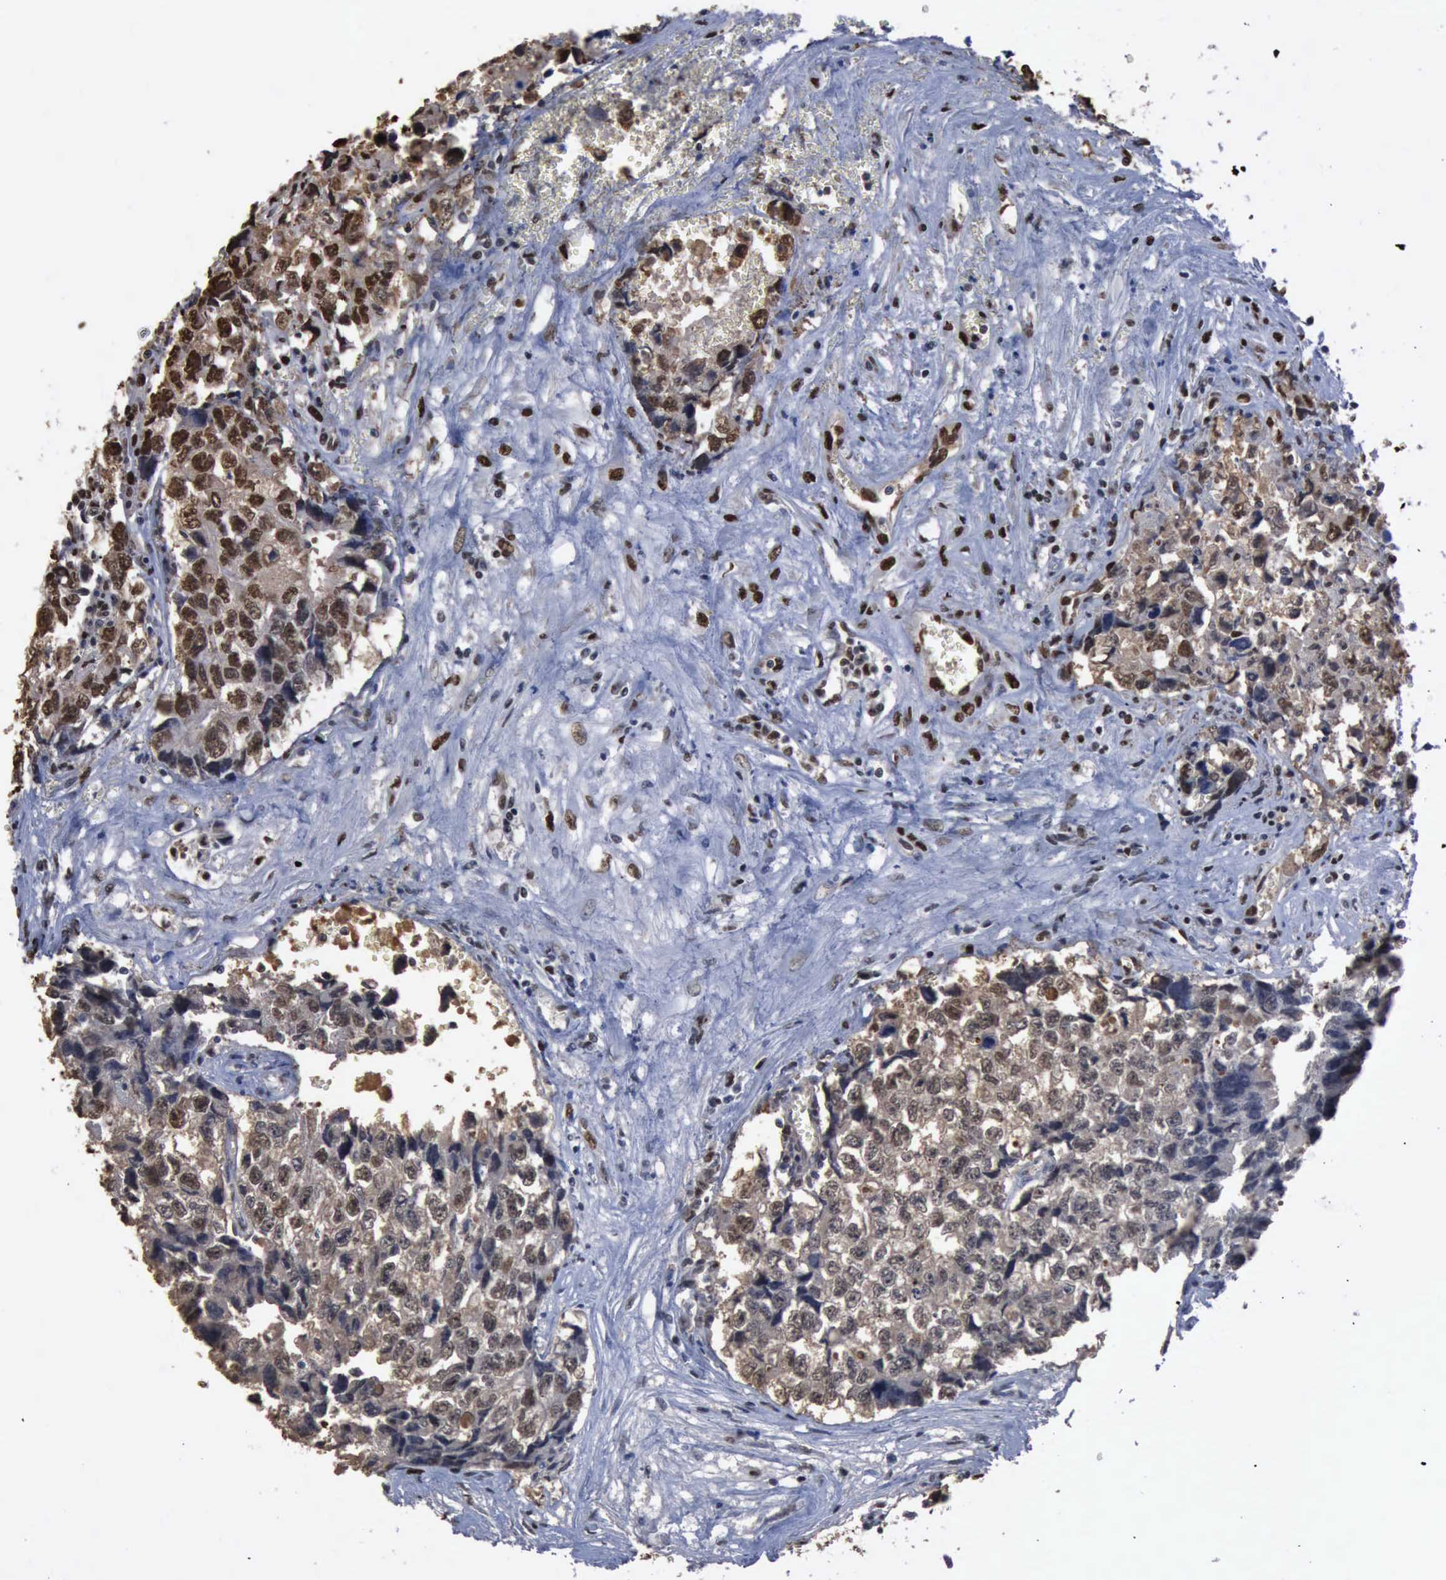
{"staining": {"intensity": "moderate", "quantity": ">75%", "location": "nuclear"}, "tissue": "testis cancer", "cell_type": "Tumor cells", "image_type": "cancer", "snomed": [{"axis": "morphology", "description": "Carcinoma, Embryonal, NOS"}, {"axis": "topography", "description": "Testis"}], "caption": "IHC histopathology image of neoplastic tissue: human testis embryonal carcinoma stained using immunohistochemistry (IHC) reveals medium levels of moderate protein expression localized specifically in the nuclear of tumor cells, appearing as a nuclear brown color.", "gene": "PCNA", "patient": {"sex": "male", "age": 31}}